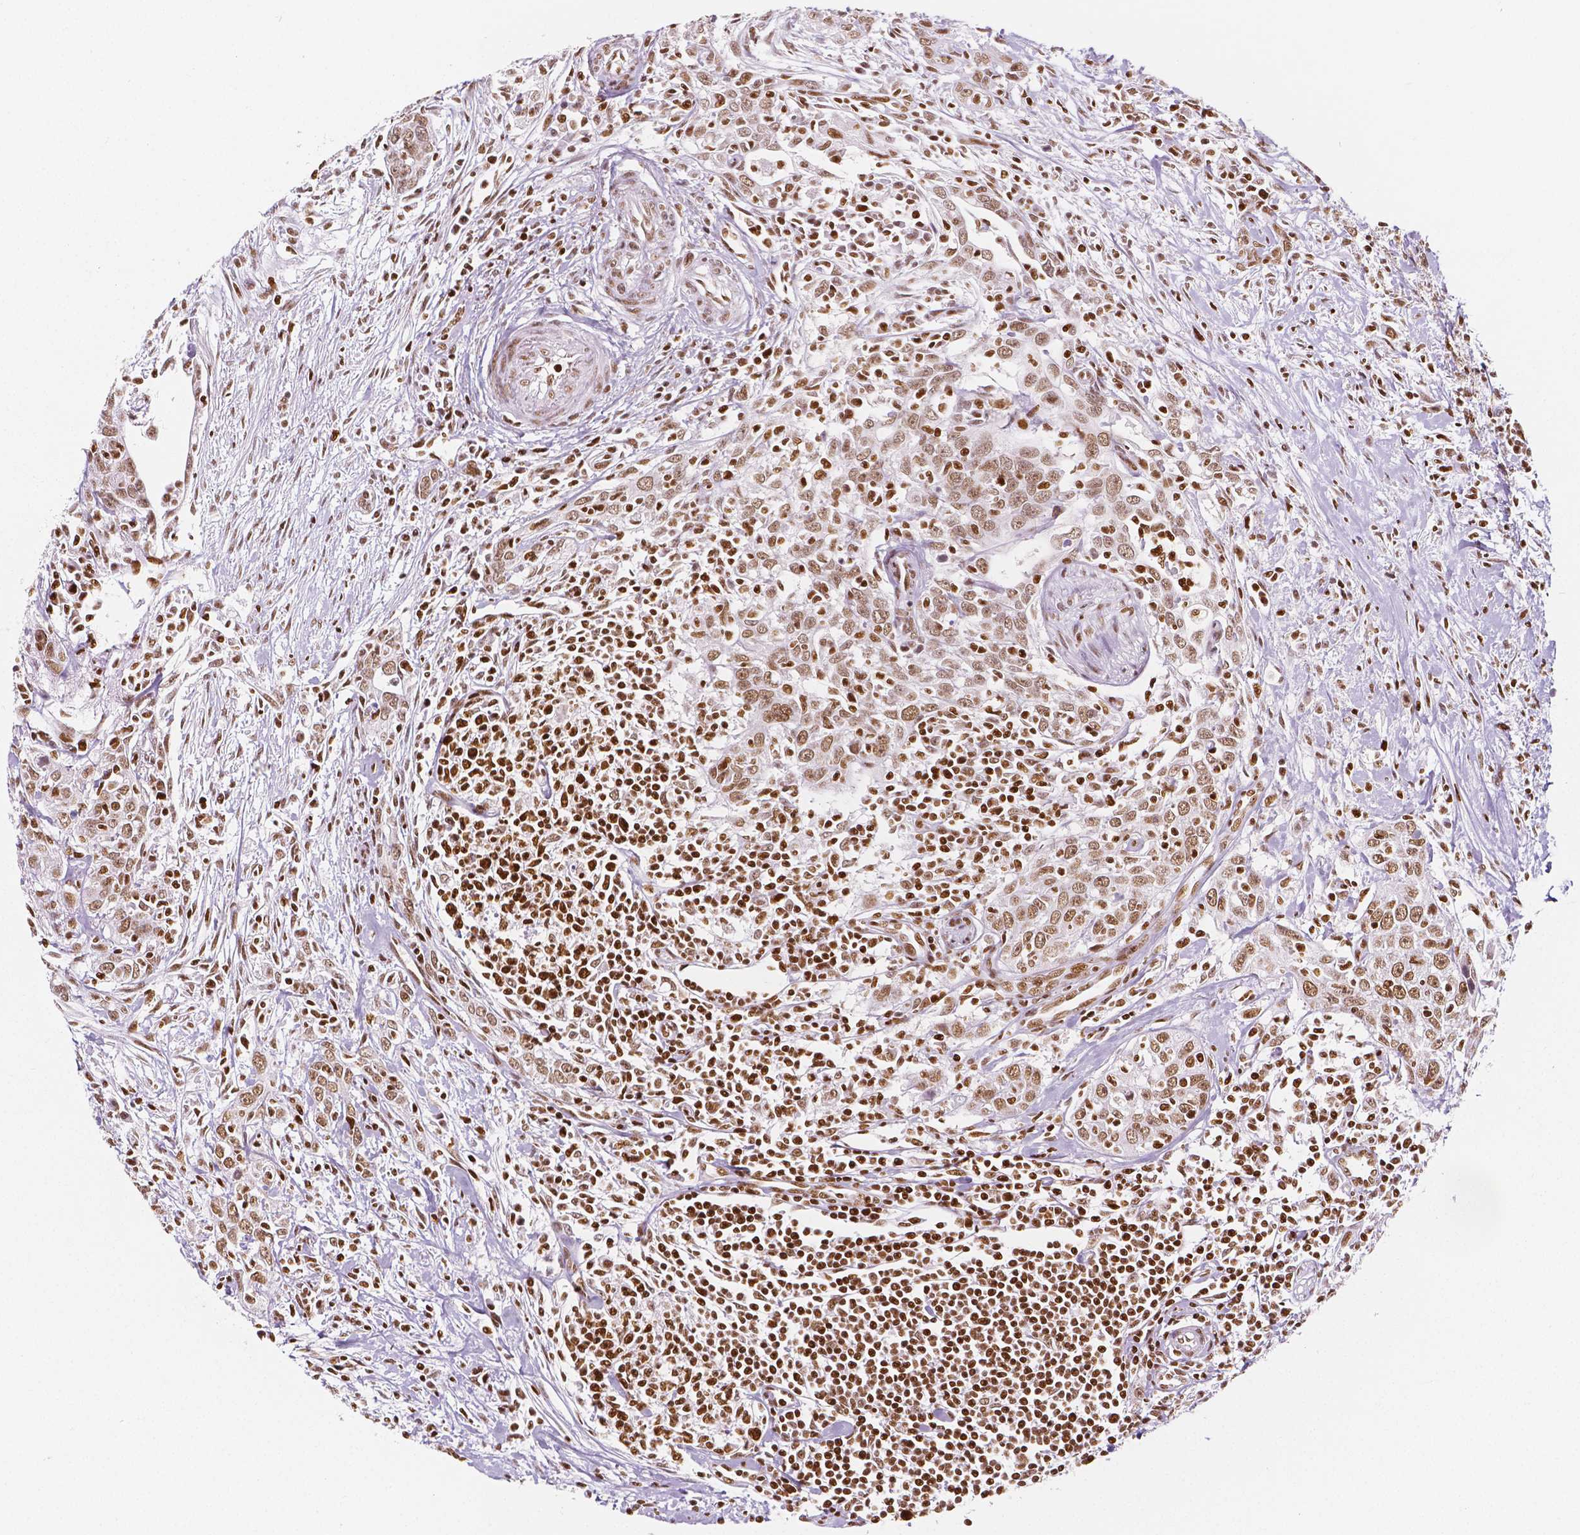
{"staining": {"intensity": "moderate", "quantity": ">75%", "location": "nuclear"}, "tissue": "urothelial cancer", "cell_type": "Tumor cells", "image_type": "cancer", "snomed": [{"axis": "morphology", "description": "Urothelial carcinoma, High grade"}, {"axis": "topography", "description": "Urinary bladder"}], "caption": "About >75% of tumor cells in urothelial cancer exhibit moderate nuclear protein positivity as visualized by brown immunohistochemical staining.", "gene": "HDAC1", "patient": {"sex": "male", "age": 83}}